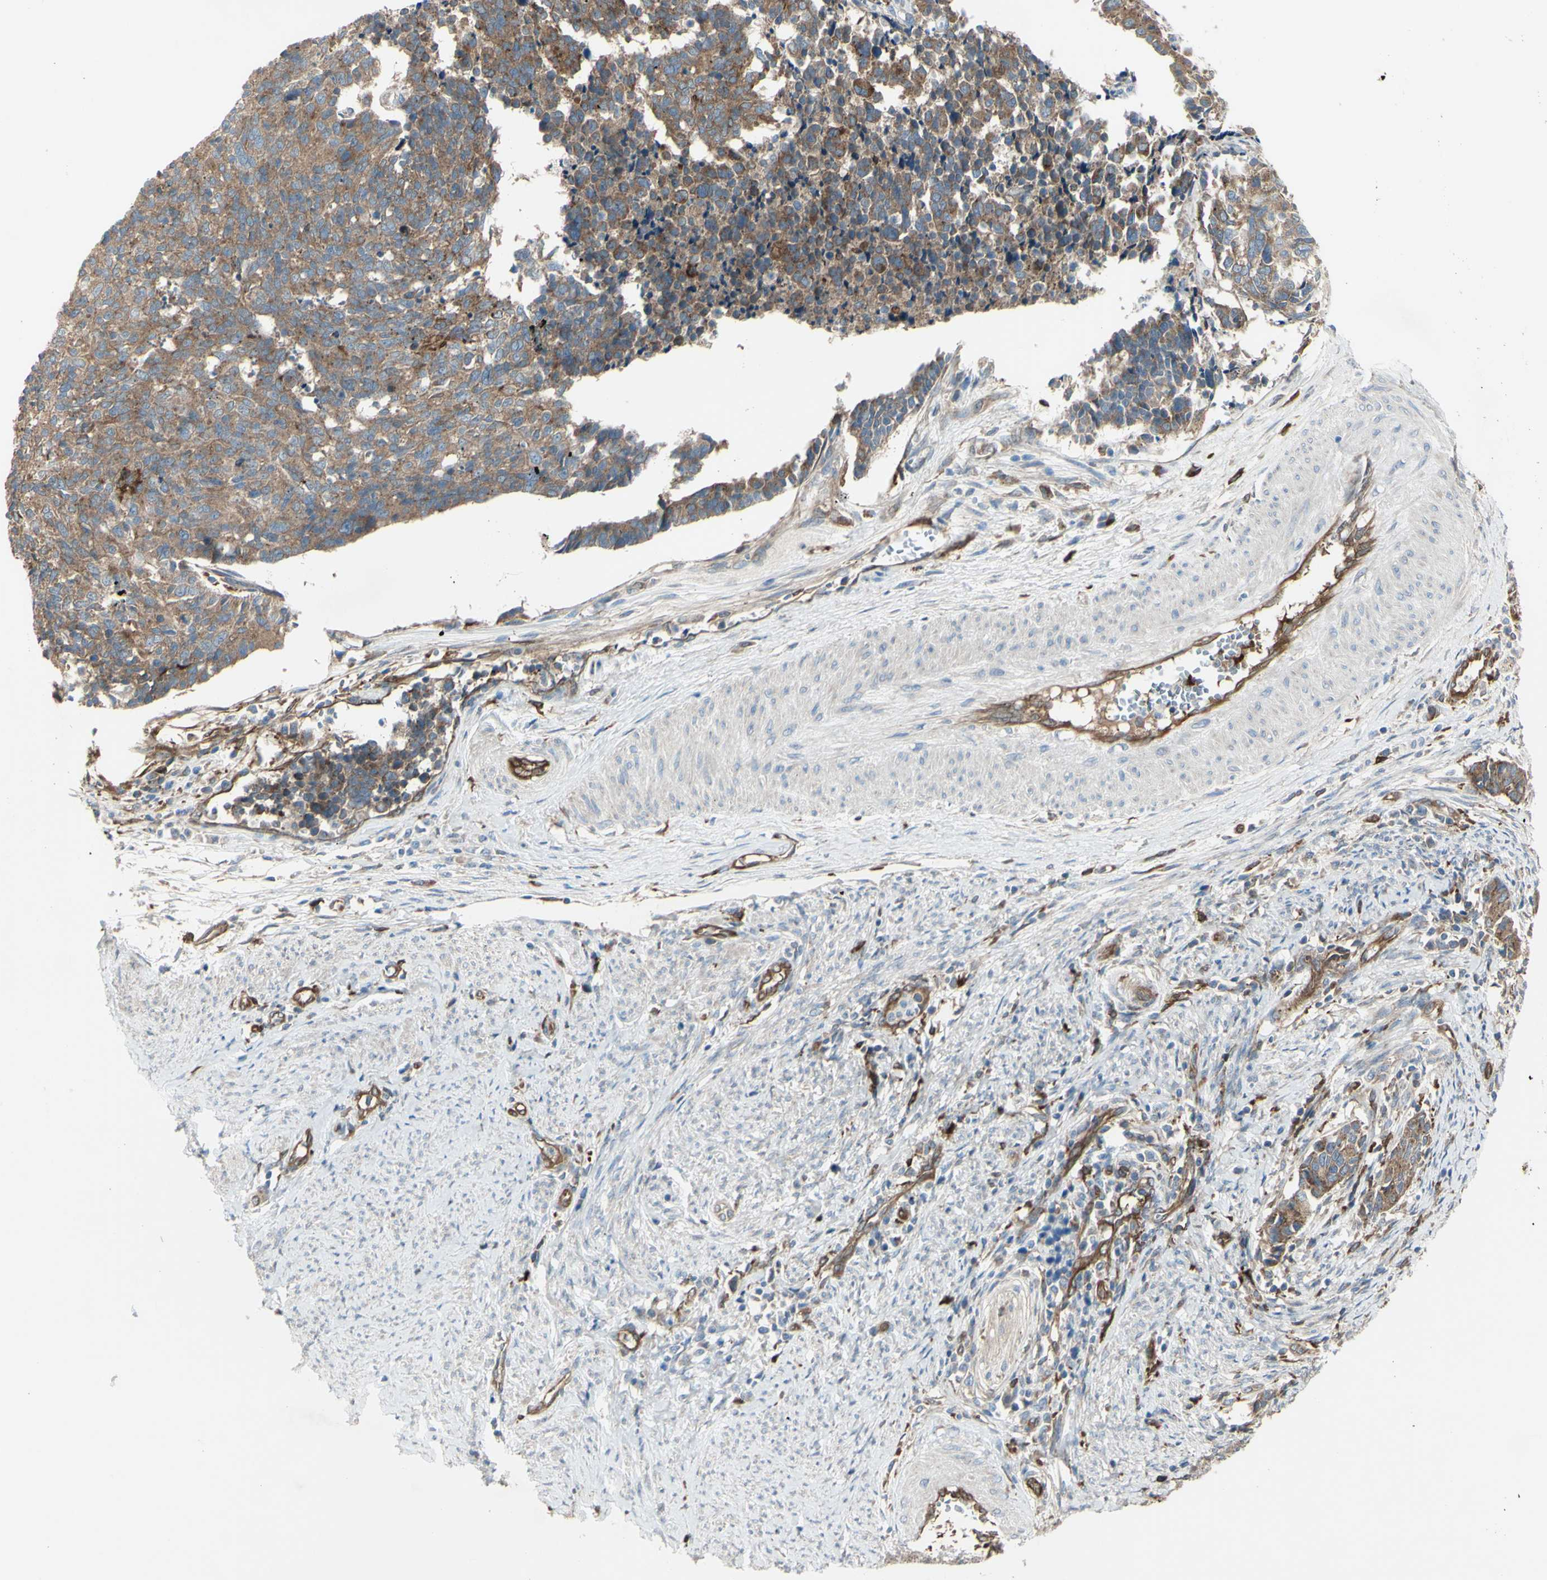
{"staining": {"intensity": "moderate", "quantity": ">75%", "location": "cytoplasmic/membranous"}, "tissue": "cervical cancer", "cell_type": "Tumor cells", "image_type": "cancer", "snomed": [{"axis": "morphology", "description": "Normal tissue, NOS"}, {"axis": "morphology", "description": "Squamous cell carcinoma, NOS"}, {"axis": "topography", "description": "Cervix"}], "caption": "Brown immunohistochemical staining in human cervical cancer (squamous cell carcinoma) demonstrates moderate cytoplasmic/membranous staining in about >75% of tumor cells.", "gene": "IGSF9B", "patient": {"sex": "female", "age": 35}}